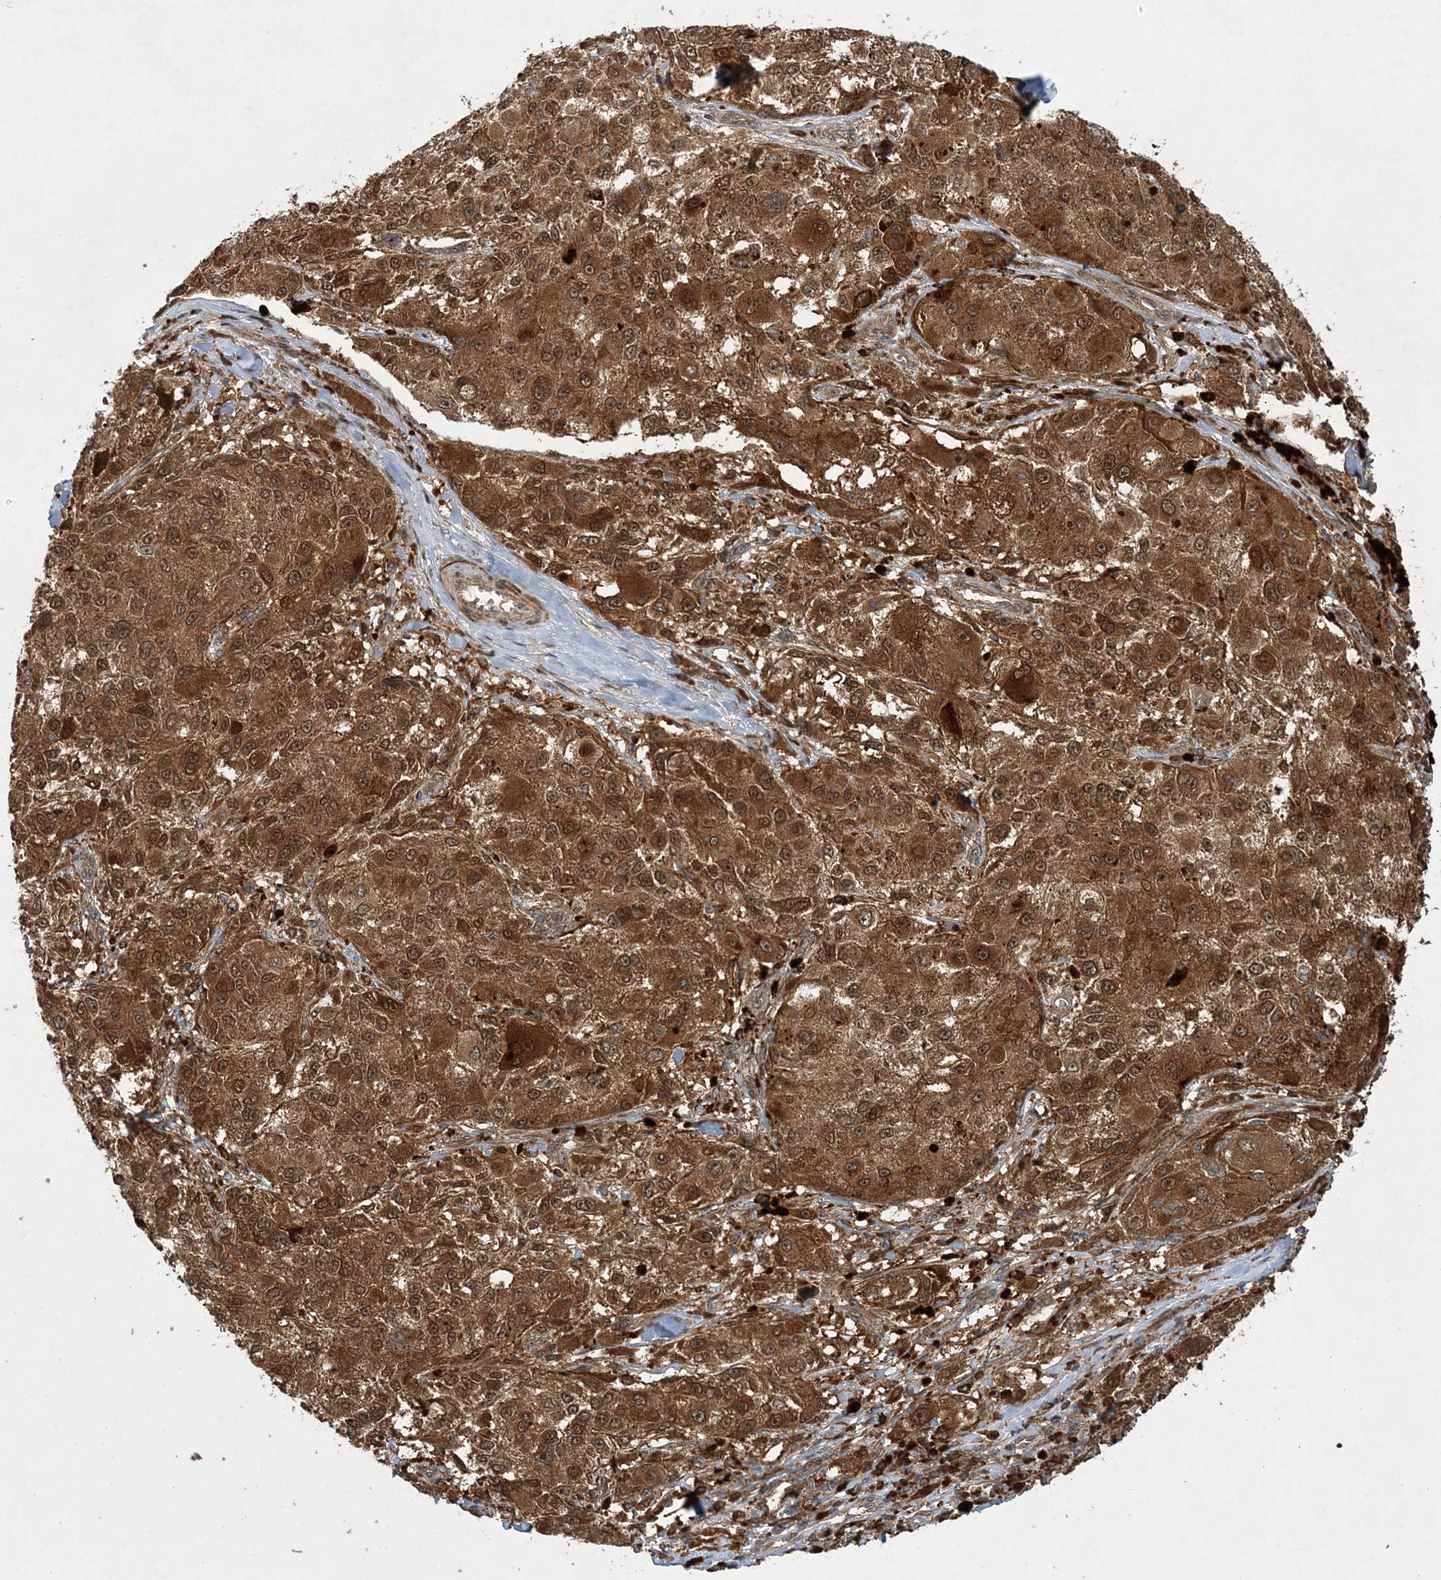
{"staining": {"intensity": "moderate", "quantity": ">75%", "location": "cytoplasmic/membranous,nuclear"}, "tissue": "melanoma", "cell_type": "Tumor cells", "image_type": "cancer", "snomed": [{"axis": "morphology", "description": "Necrosis, NOS"}, {"axis": "morphology", "description": "Malignant melanoma, NOS"}, {"axis": "topography", "description": "Skin"}], "caption": "Immunohistochemistry (DAB (3,3'-diaminobenzidine)) staining of melanoma displays moderate cytoplasmic/membranous and nuclear protein expression in about >75% of tumor cells. The protein of interest is stained brown, and the nuclei are stained in blue (DAB (3,3'-diaminobenzidine) IHC with brightfield microscopy, high magnification).", "gene": "UBTD2", "patient": {"sex": "female", "age": 87}}